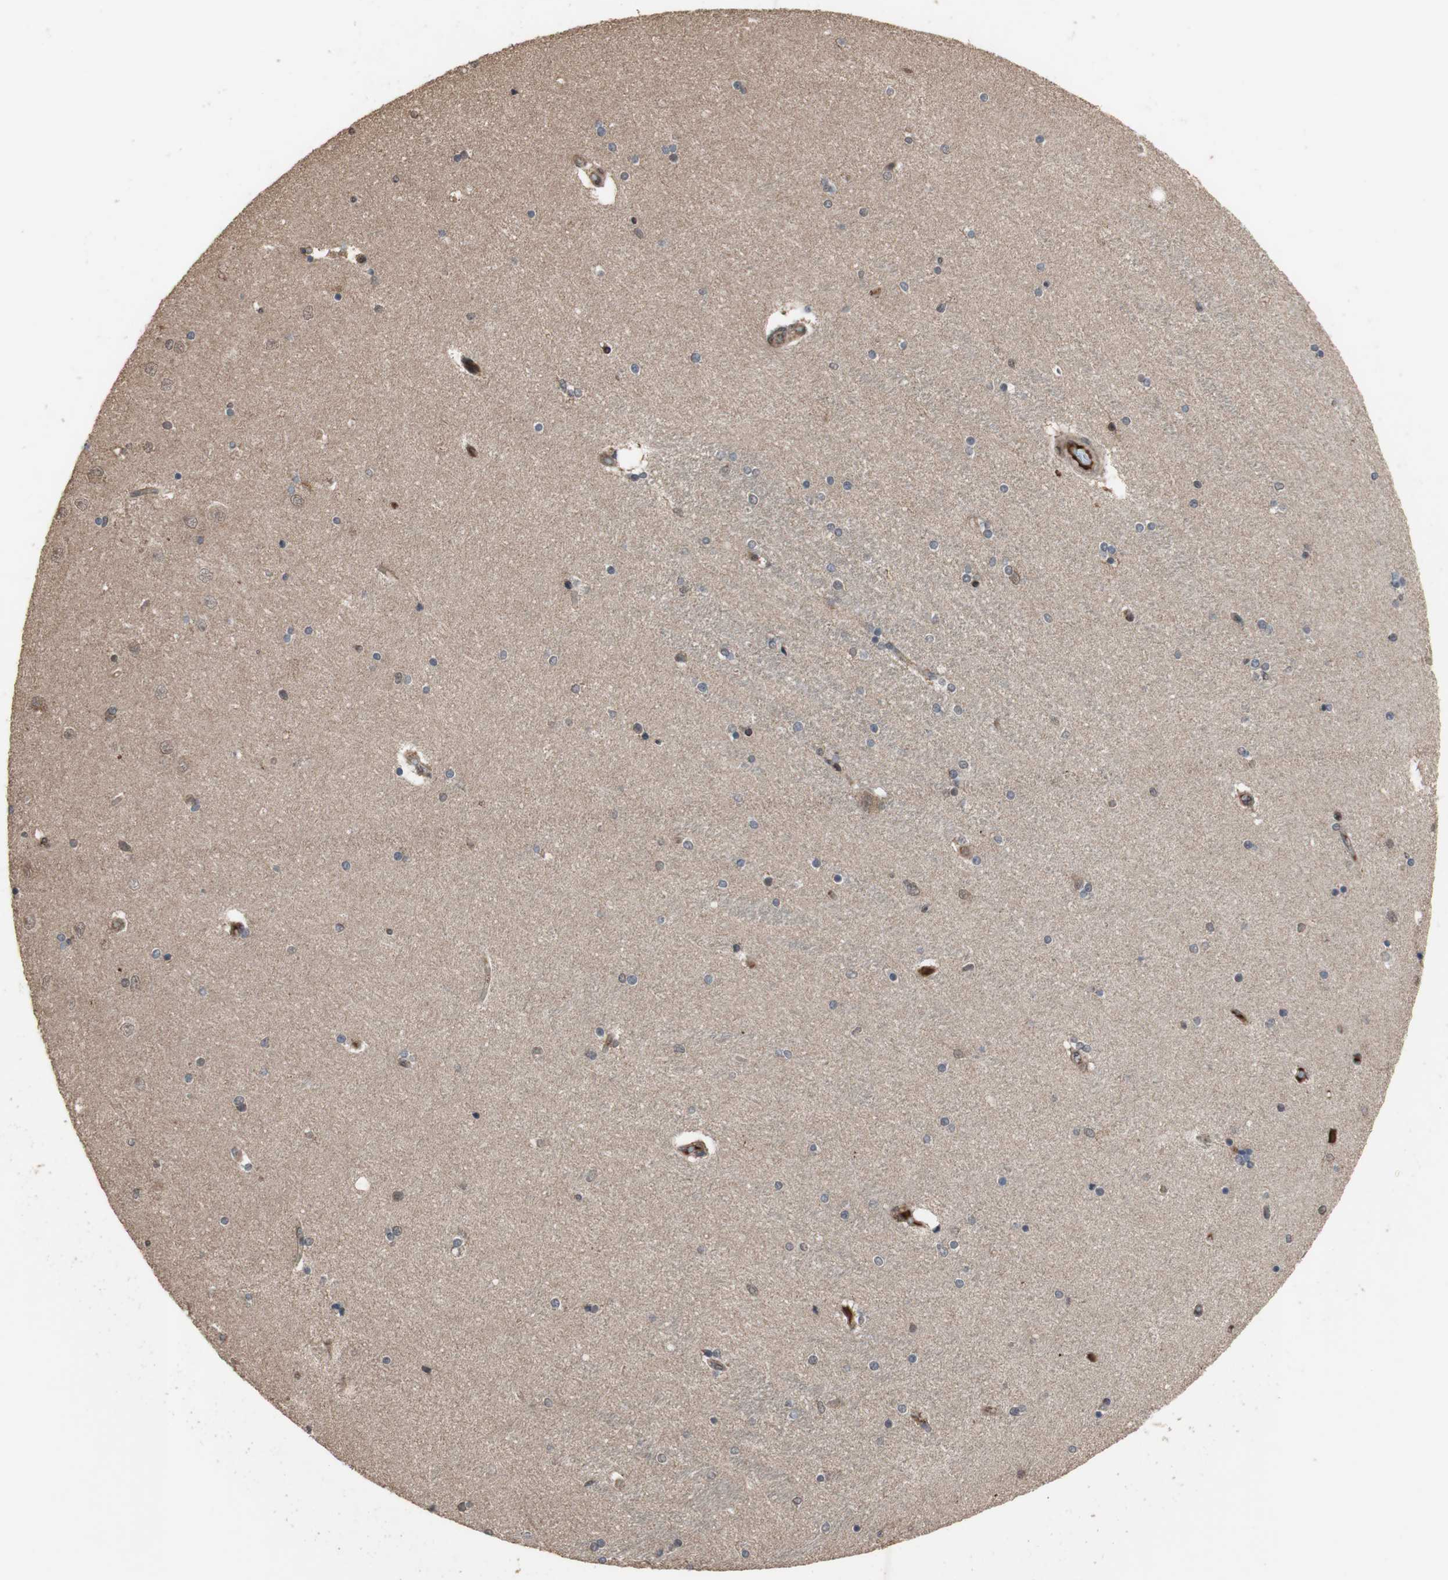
{"staining": {"intensity": "negative", "quantity": "none", "location": "none"}, "tissue": "hippocampus", "cell_type": "Glial cells", "image_type": "normal", "snomed": [{"axis": "morphology", "description": "Normal tissue, NOS"}, {"axis": "topography", "description": "Hippocampus"}], "caption": "Immunohistochemistry of benign human hippocampus shows no expression in glial cells. The staining was performed using DAB to visualize the protein expression in brown, while the nuclei were stained in blue with hematoxylin (Magnification: 20x).", "gene": "KANSL1", "patient": {"sex": "female", "age": 54}}